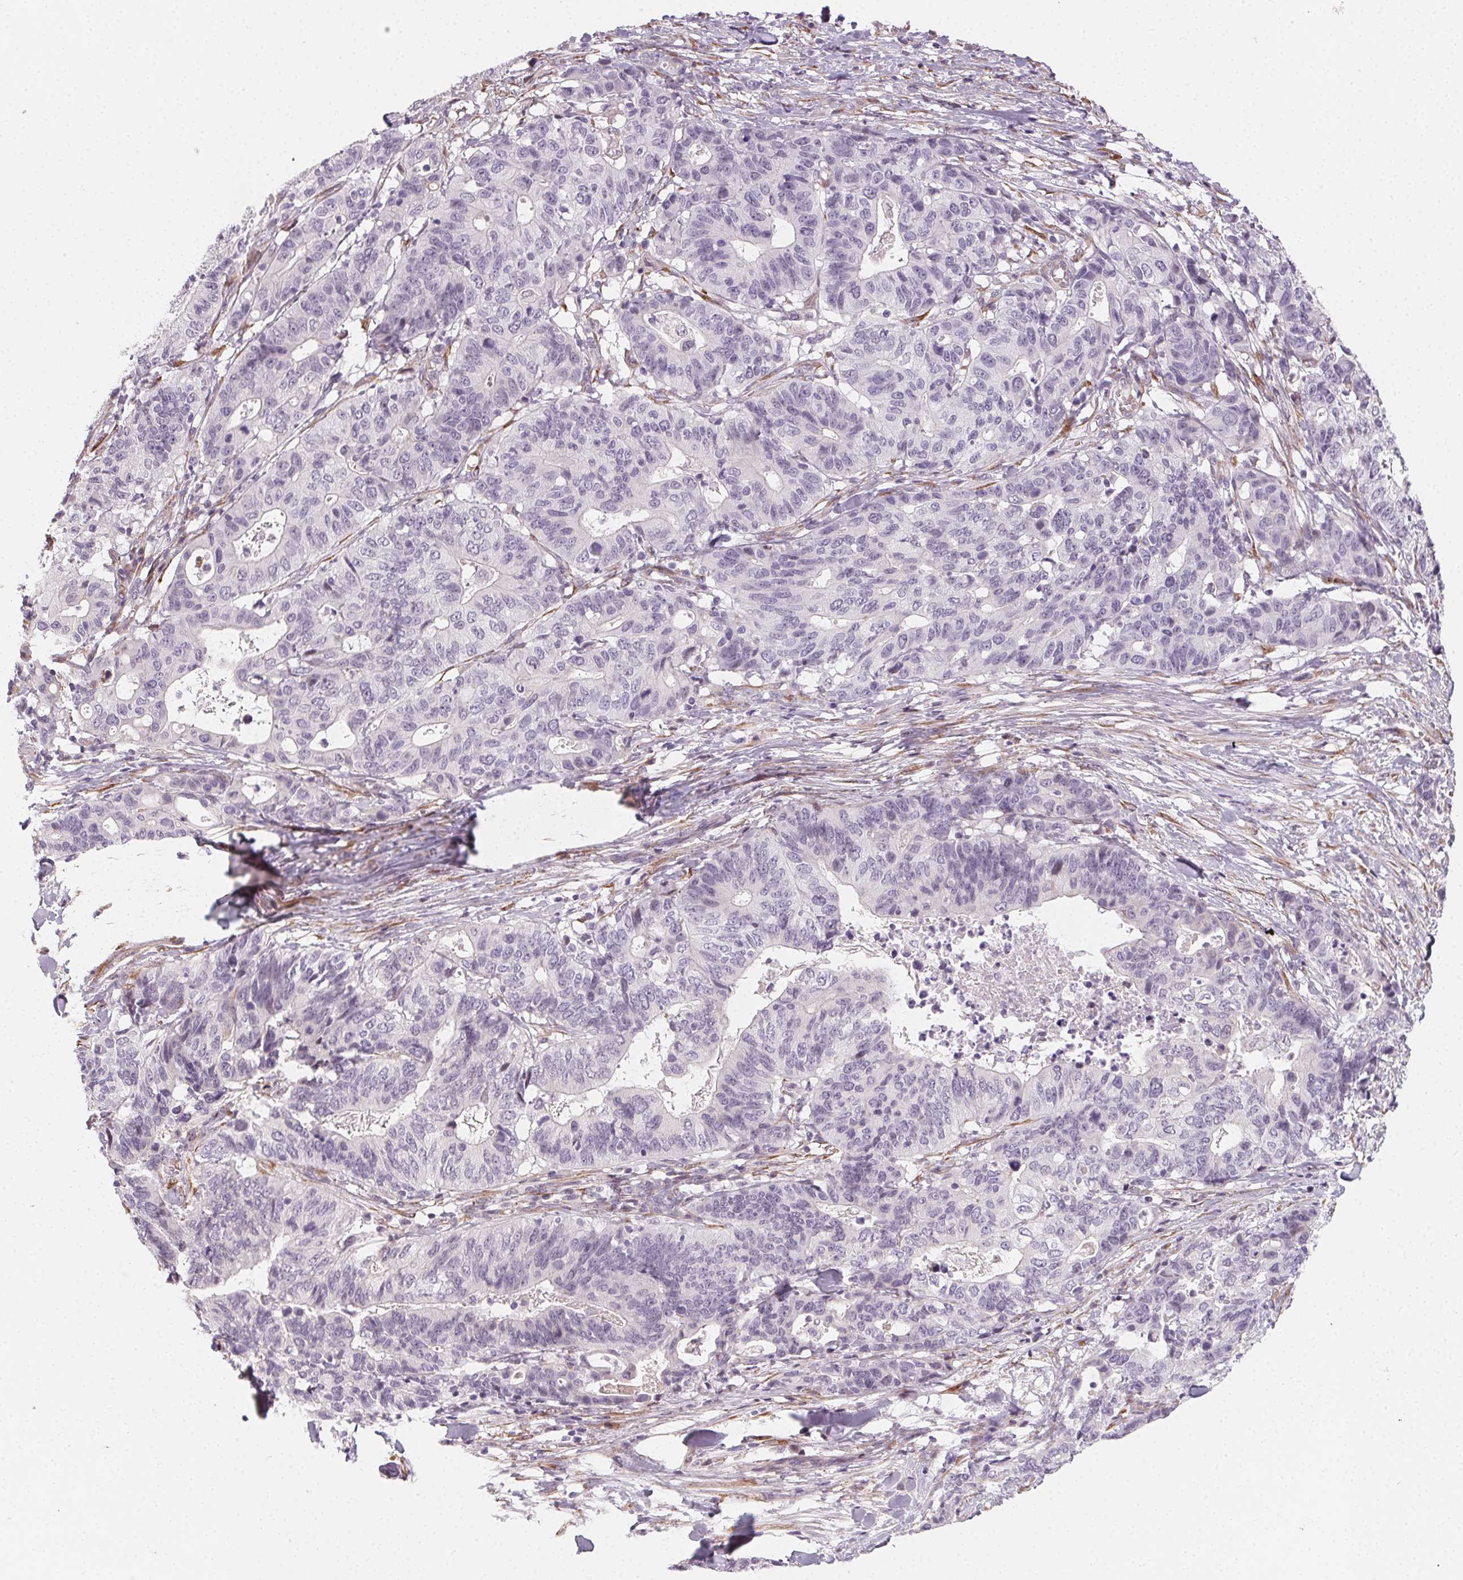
{"staining": {"intensity": "negative", "quantity": "none", "location": "none"}, "tissue": "stomach cancer", "cell_type": "Tumor cells", "image_type": "cancer", "snomed": [{"axis": "morphology", "description": "Adenocarcinoma, NOS"}, {"axis": "topography", "description": "Stomach, upper"}], "caption": "The immunohistochemistry micrograph has no significant positivity in tumor cells of adenocarcinoma (stomach) tissue. (Immunohistochemistry (ihc), brightfield microscopy, high magnification).", "gene": "CCDC96", "patient": {"sex": "female", "age": 67}}